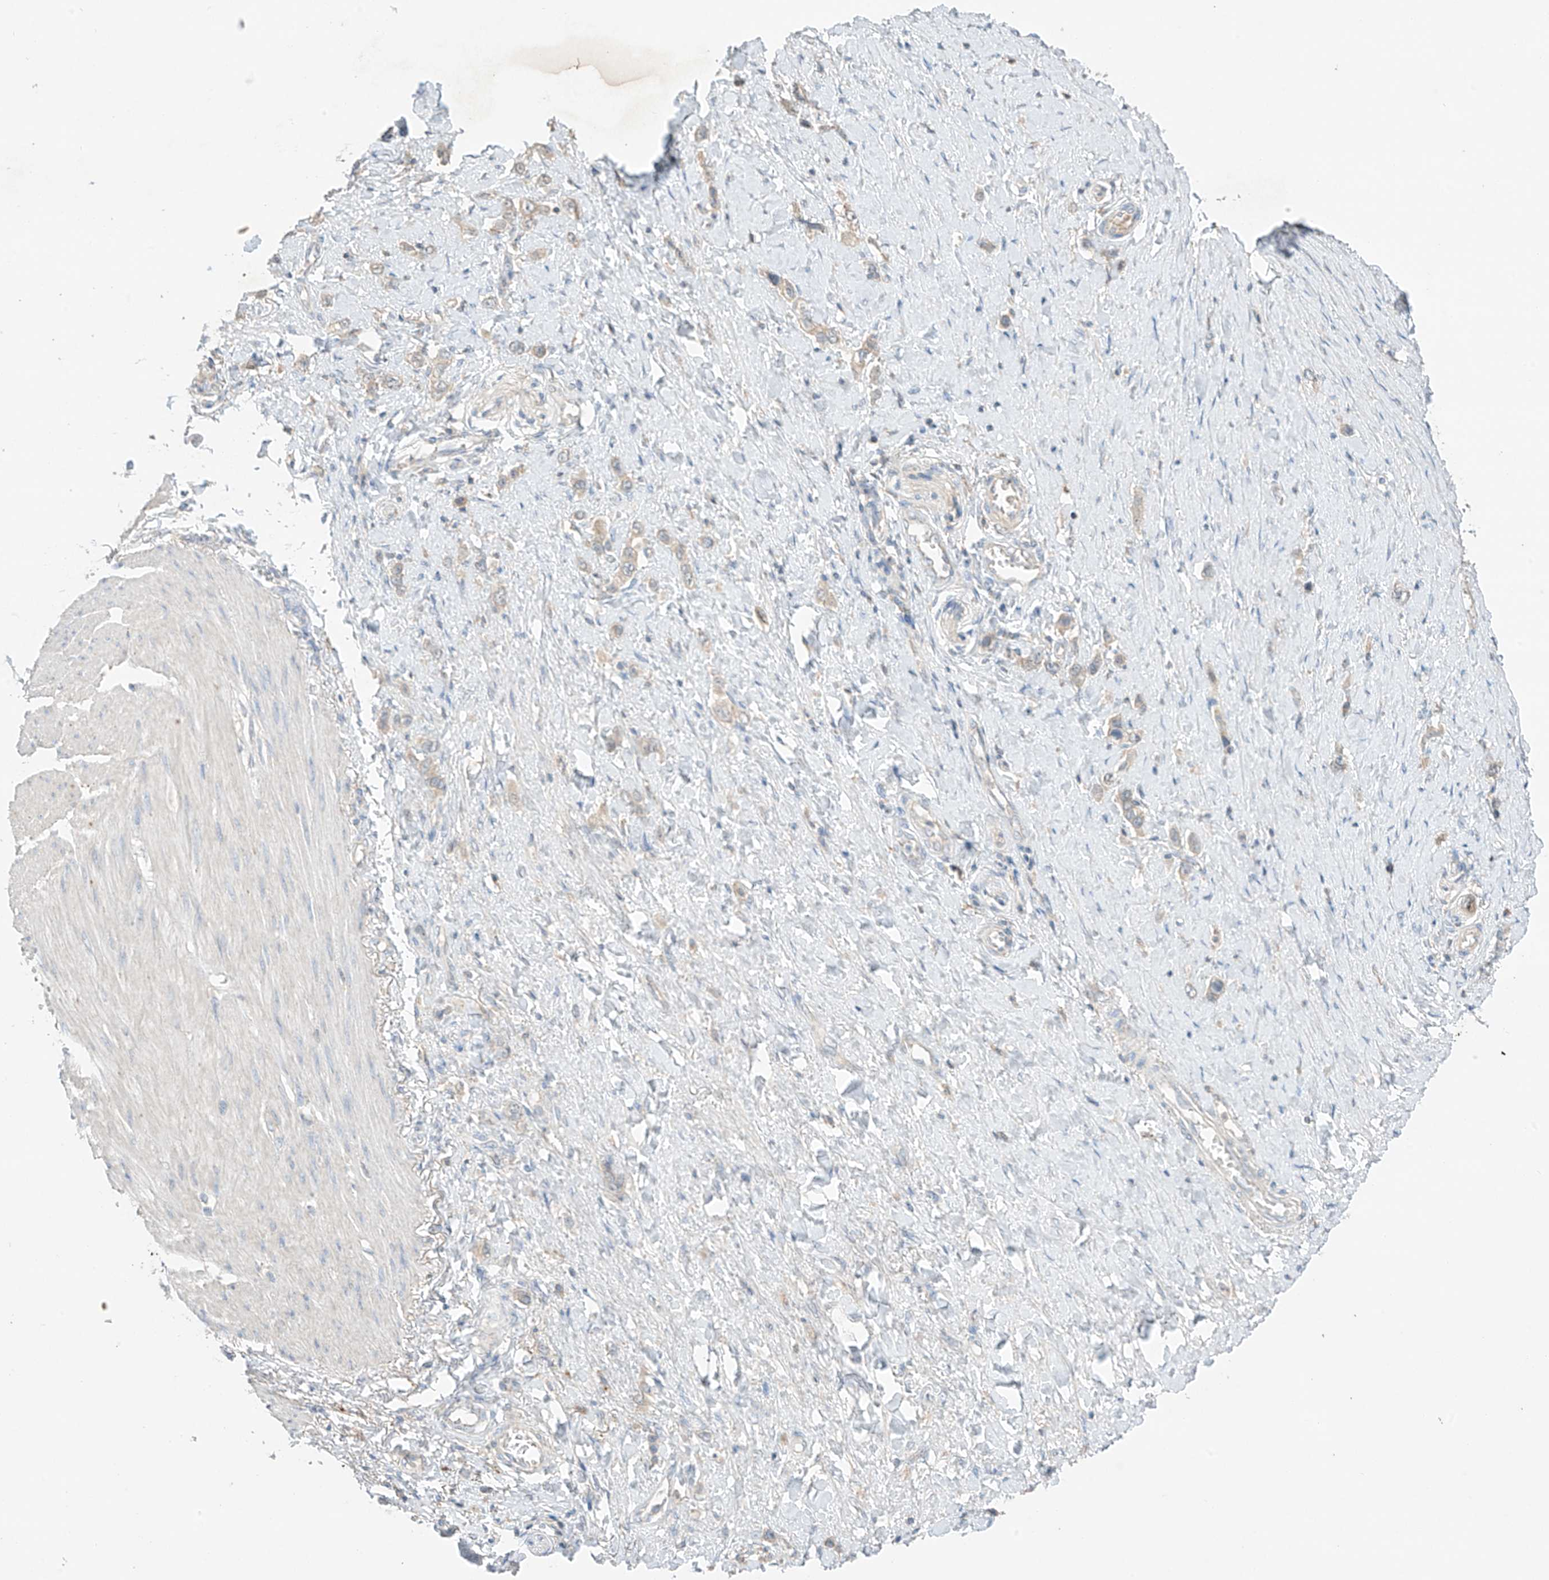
{"staining": {"intensity": "negative", "quantity": "none", "location": "none"}, "tissue": "stomach cancer", "cell_type": "Tumor cells", "image_type": "cancer", "snomed": [{"axis": "morphology", "description": "Adenocarcinoma, NOS"}, {"axis": "topography", "description": "Stomach"}], "caption": "A high-resolution image shows immunohistochemistry staining of stomach adenocarcinoma, which demonstrates no significant positivity in tumor cells.", "gene": "CAPN13", "patient": {"sex": "female", "age": 65}}